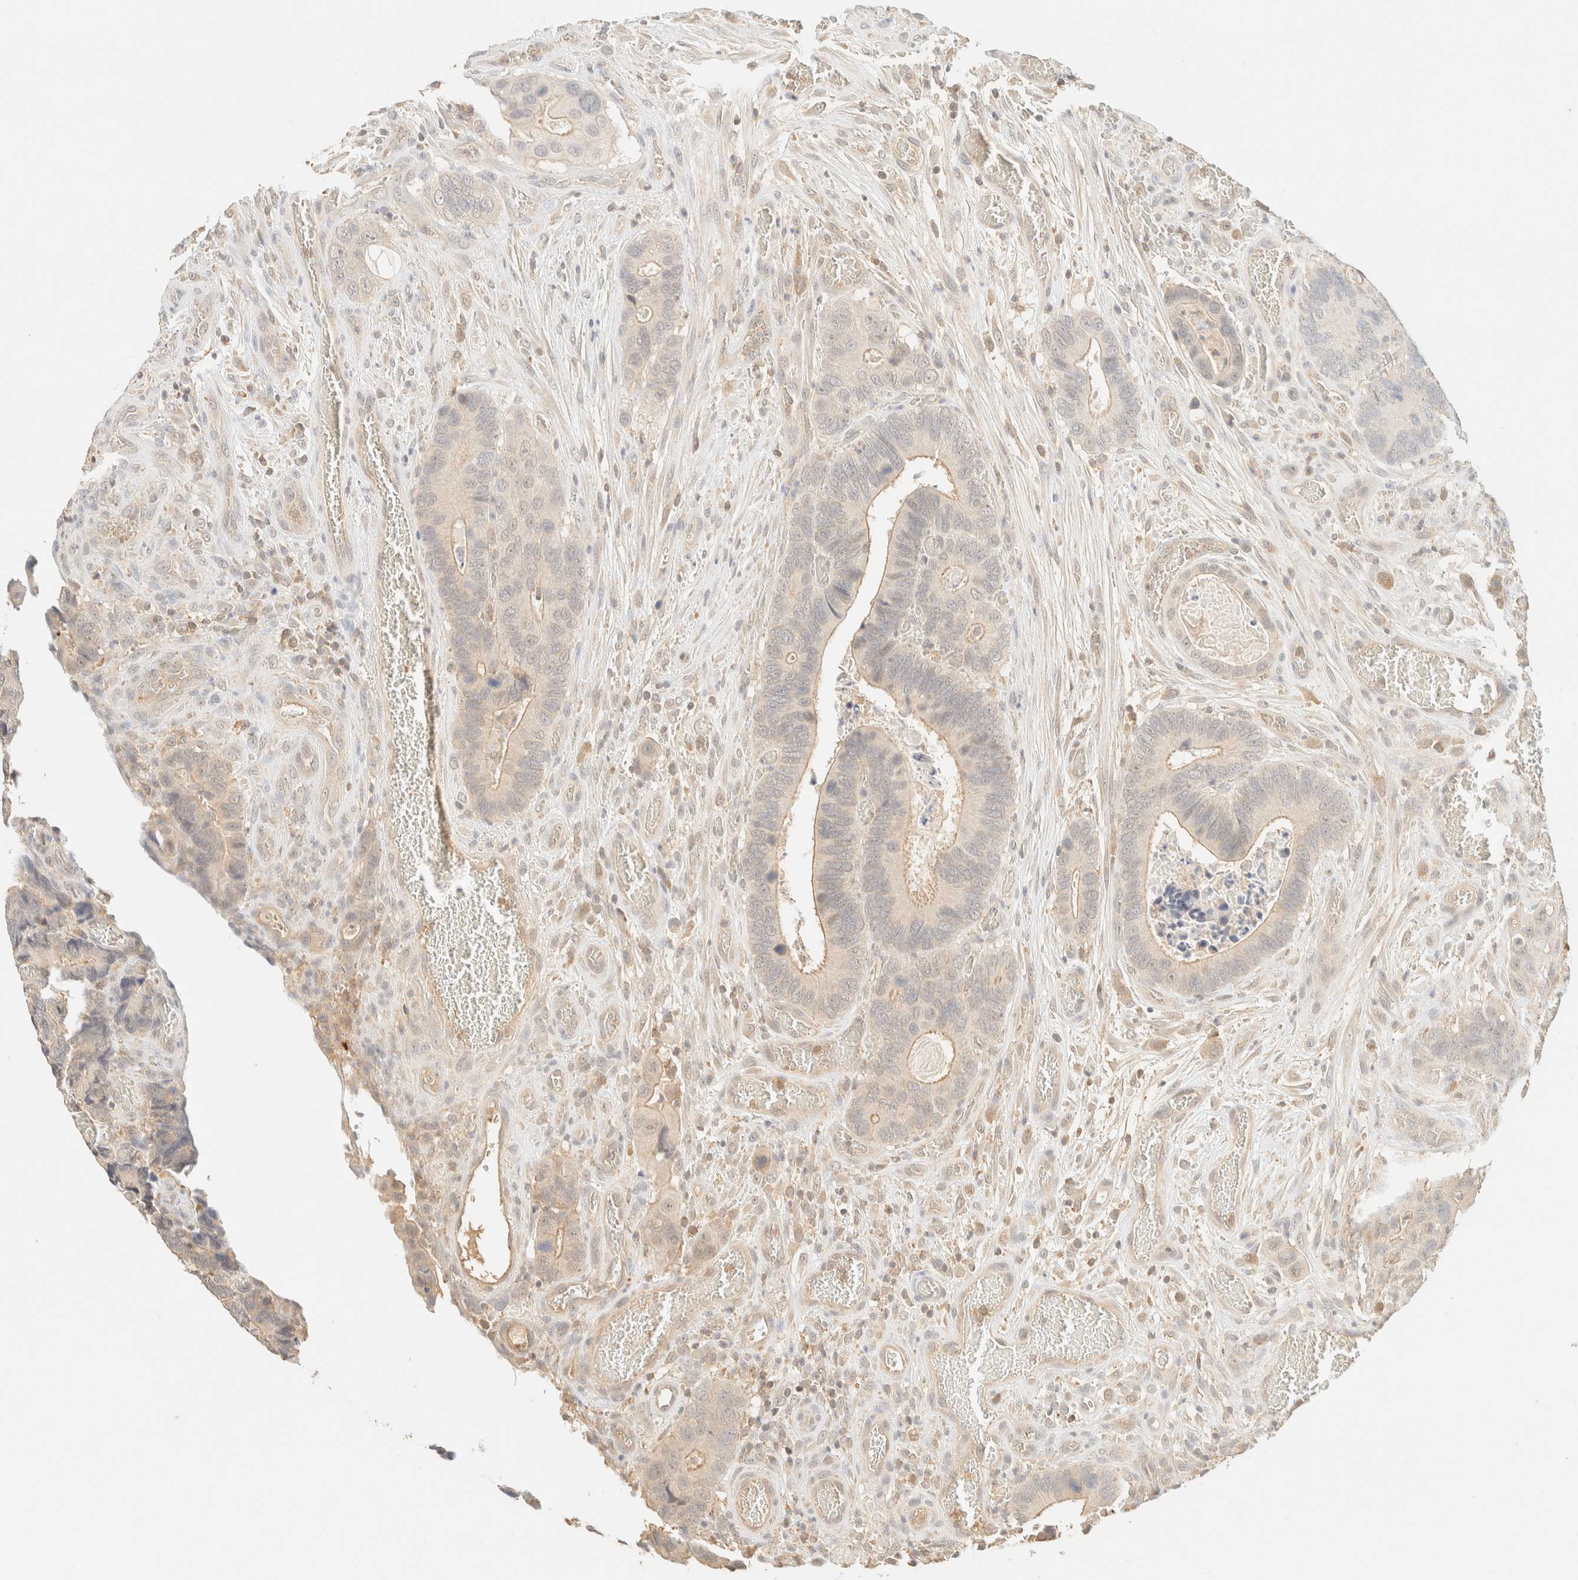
{"staining": {"intensity": "weak", "quantity": "<25%", "location": "cytoplasmic/membranous"}, "tissue": "colorectal cancer", "cell_type": "Tumor cells", "image_type": "cancer", "snomed": [{"axis": "morphology", "description": "Adenocarcinoma, NOS"}, {"axis": "topography", "description": "Colon"}], "caption": "DAB immunohistochemical staining of colorectal adenocarcinoma demonstrates no significant expression in tumor cells.", "gene": "TIMD4", "patient": {"sex": "male", "age": 72}}